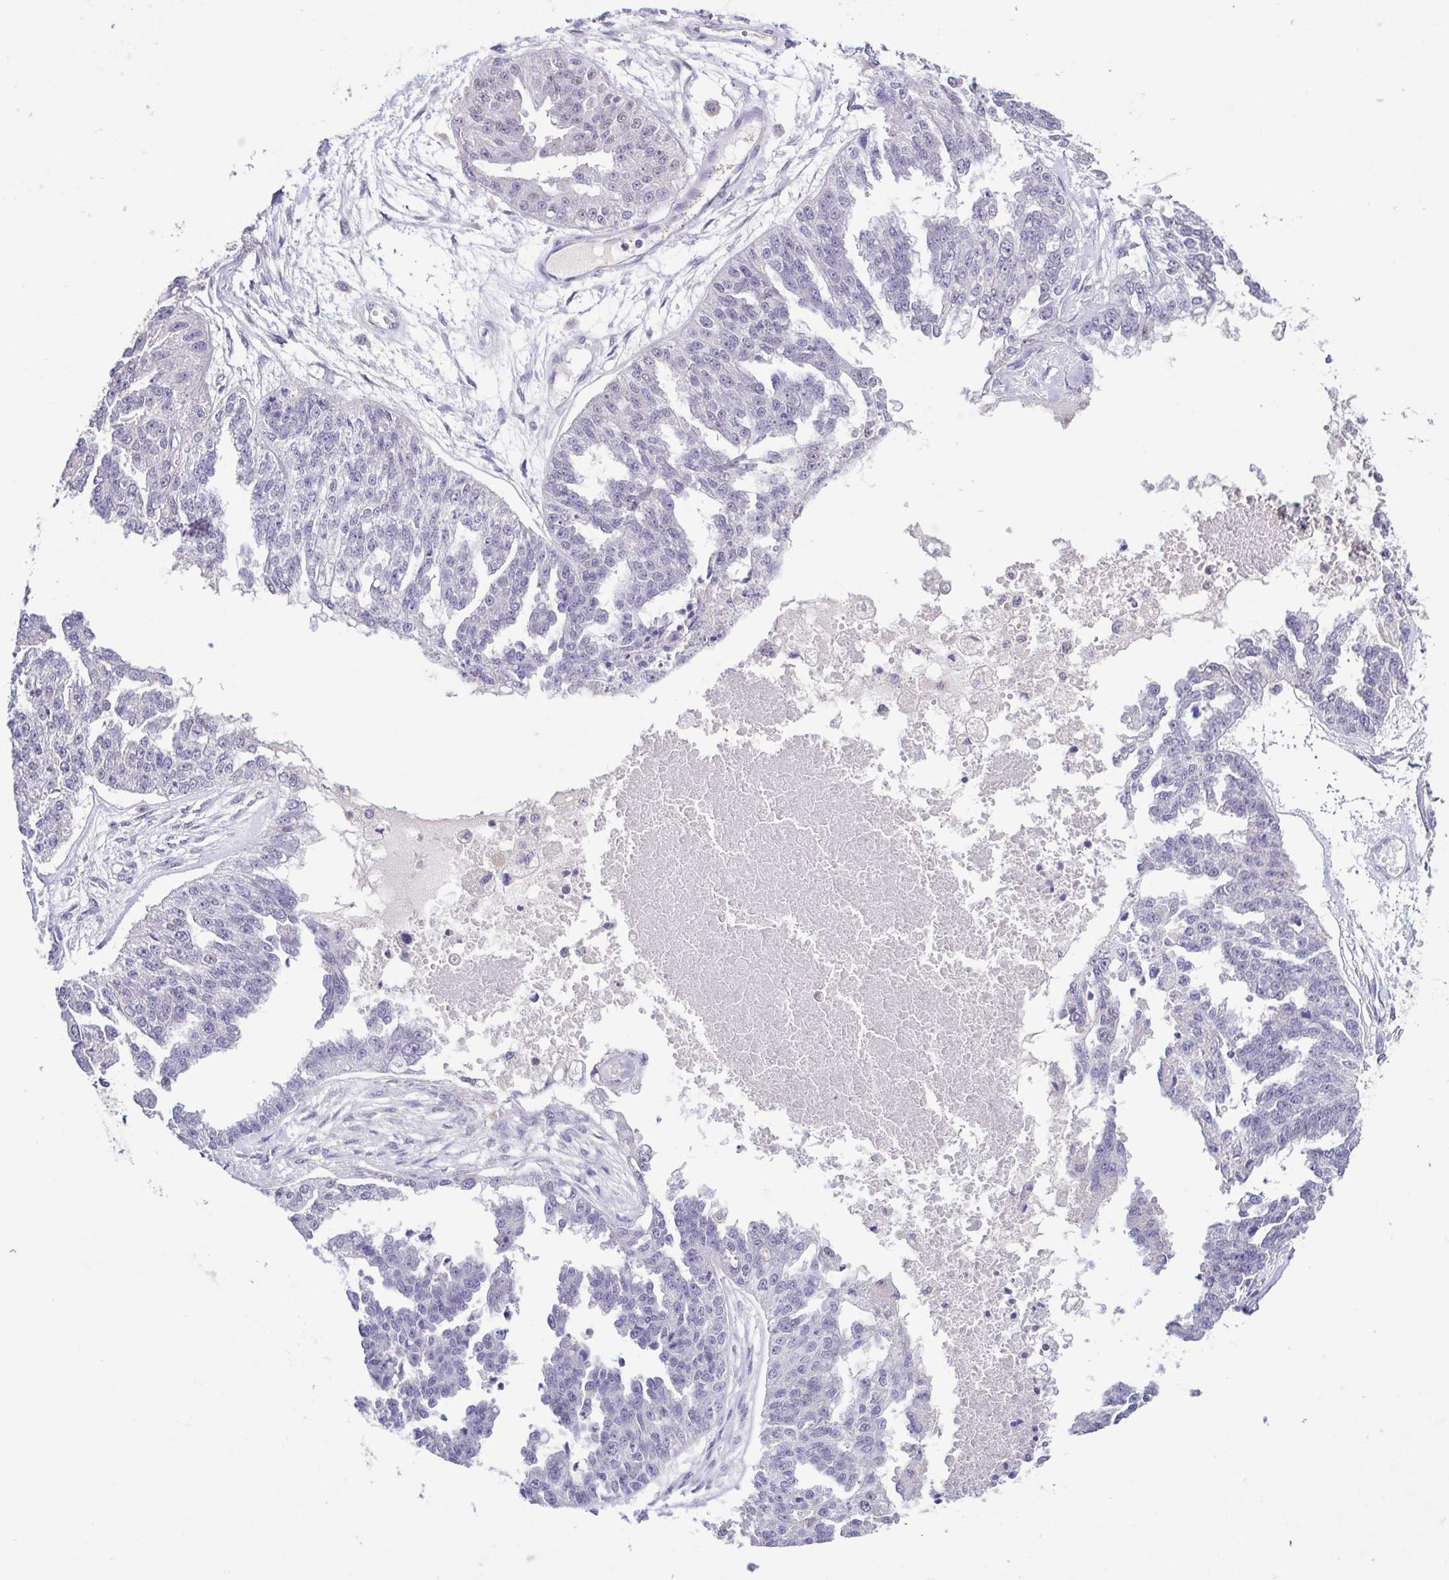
{"staining": {"intensity": "negative", "quantity": "none", "location": "none"}, "tissue": "ovarian cancer", "cell_type": "Tumor cells", "image_type": "cancer", "snomed": [{"axis": "morphology", "description": "Cystadenocarcinoma, serous, NOS"}, {"axis": "topography", "description": "Ovary"}], "caption": "Tumor cells are negative for protein expression in human ovarian cancer (serous cystadenocarcinoma).", "gene": "ACTRT3", "patient": {"sex": "female", "age": 58}}